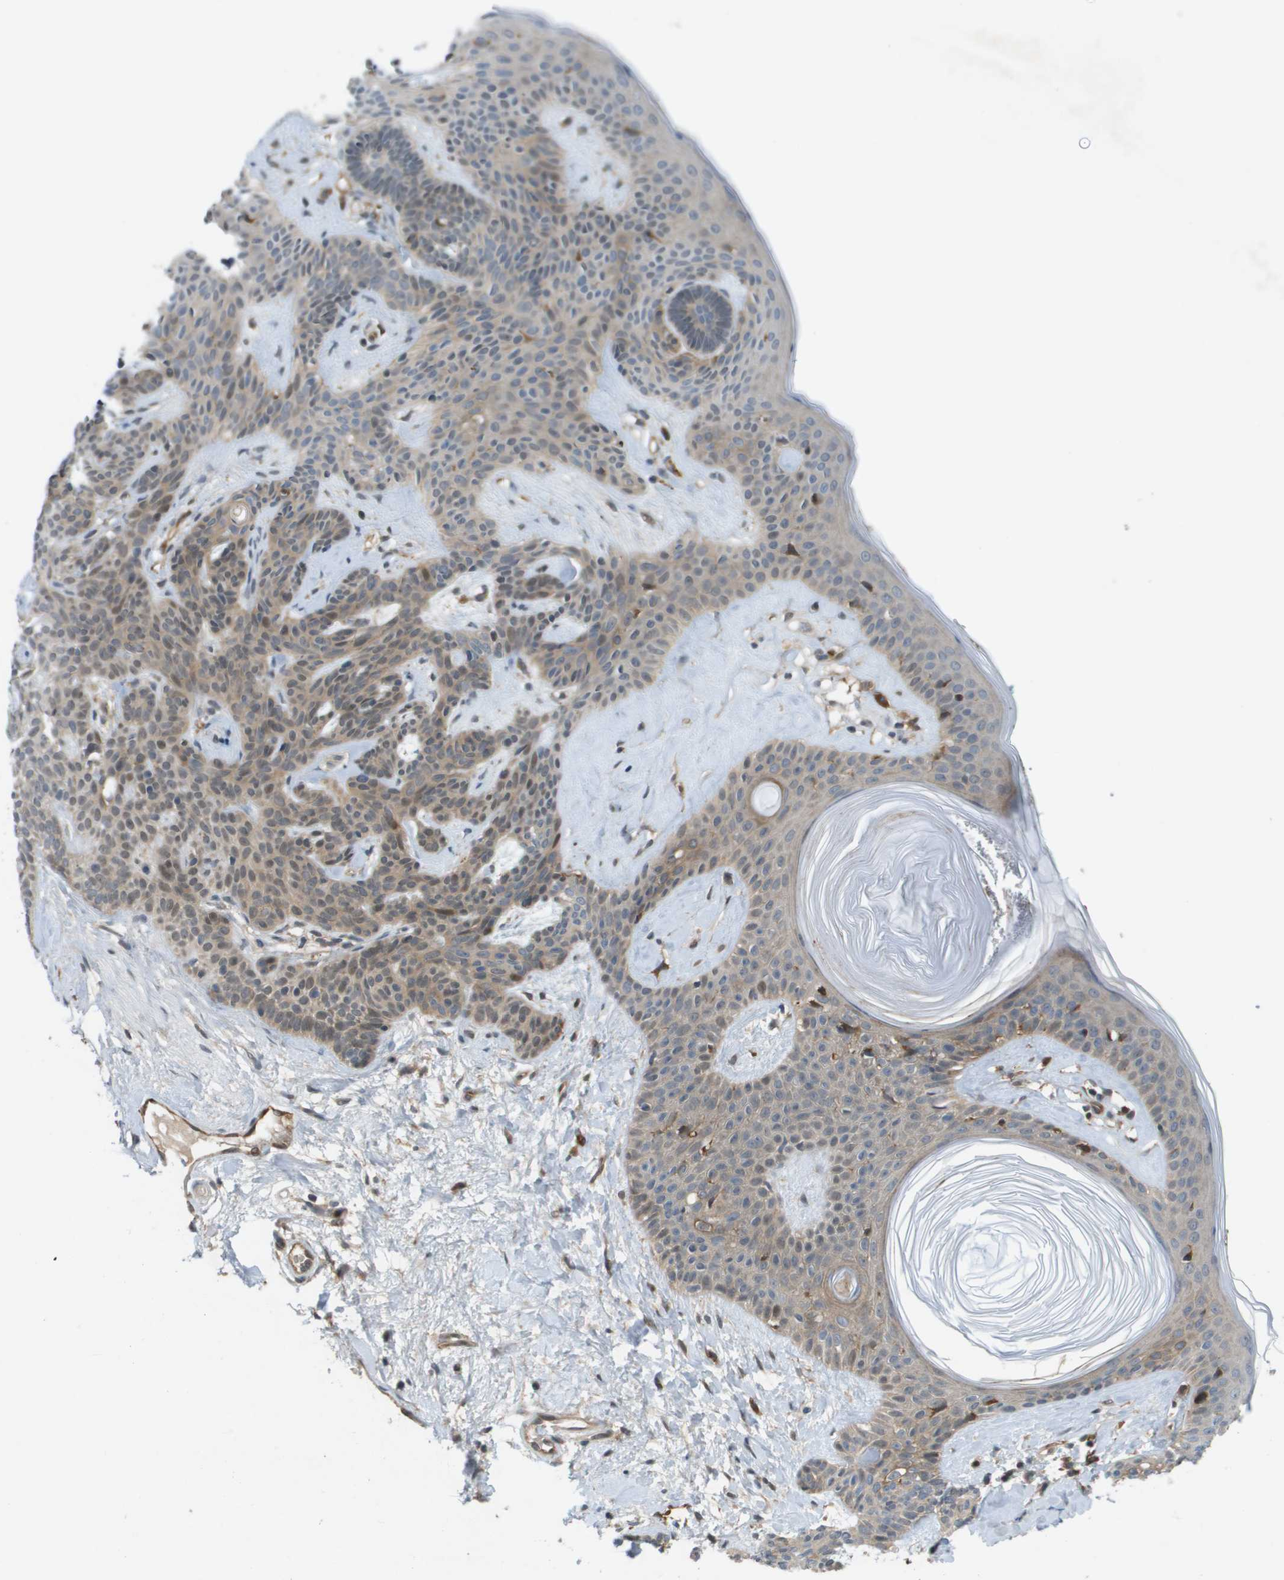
{"staining": {"intensity": "weak", "quantity": ">75%", "location": "cytoplasmic/membranous"}, "tissue": "skin cancer", "cell_type": "Tumor cells", "image_type": "cancer", "snomed": [{"axis": "morphology", "description": "Developmental malformation"}, {"axis": "morphology", "description": "Basal cell carcinoma"}, {"axis": "topography", "description": "Skin"}], "caption": "The immunohistochemical stain labels weak cytoplasmic/membranous positivity in tumor cells of skin cancer (basal cell carcinoma) tissue.", "gene": "PALD1", "patient": {"sex": "female", "age": 62}}